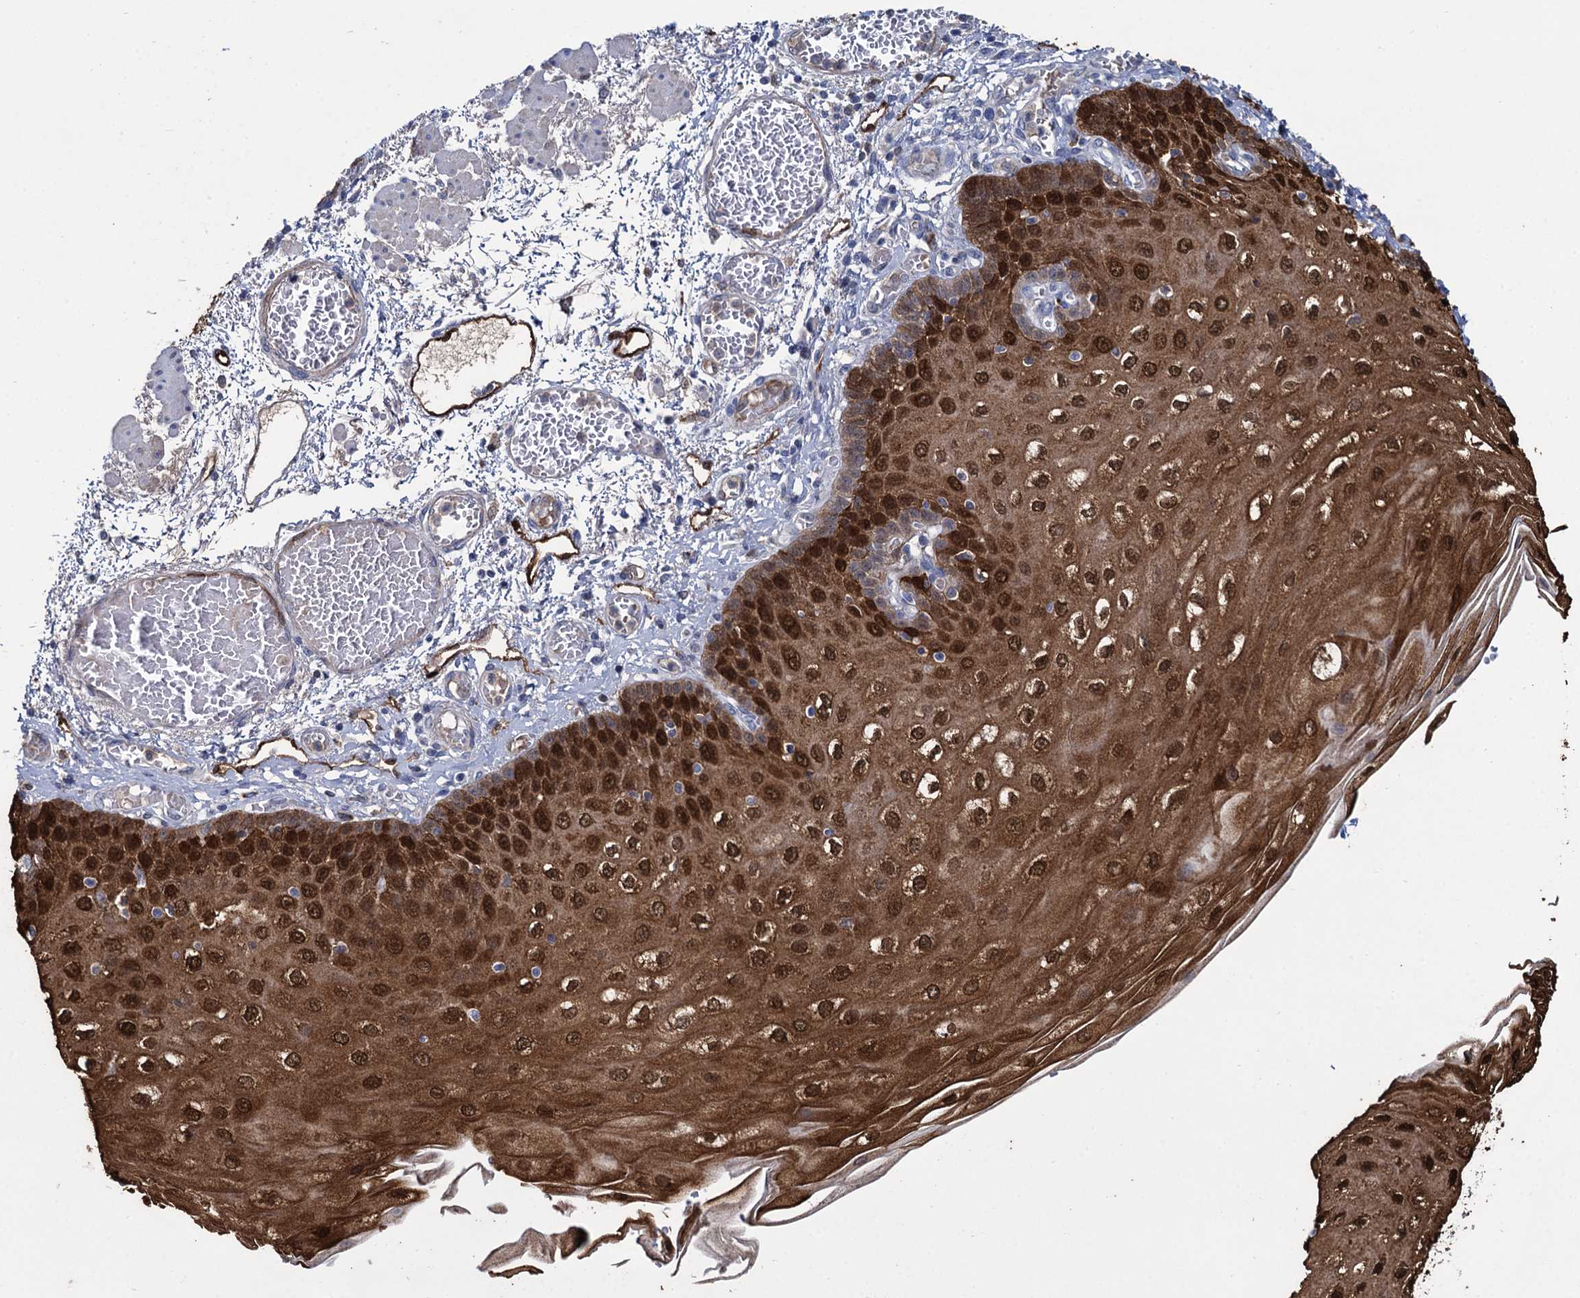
{"staining": {"intensity": "strong", "quantity": ">75%", "location": "cytoplasmic/membranous,nuclear"}, "tissue": "esophagus", "cell_type": "Squamous epithelial cells", "image_type": "normal", "snomed": [{"axis": "morphology", "description": "Normal tissue, NOS"}, {"axis": "topography", "description": "Esophagus"}], "caption": "Immunohistochemical staining of unremarkable esophagus displays strong cytoplasmic/membranous,nuclear protein expression in approximately >75% of squamous epithelial cells. Nuclei are stained in blue.", "gene": "FABP5", "patient": {"sex": "male", "age": 81}}